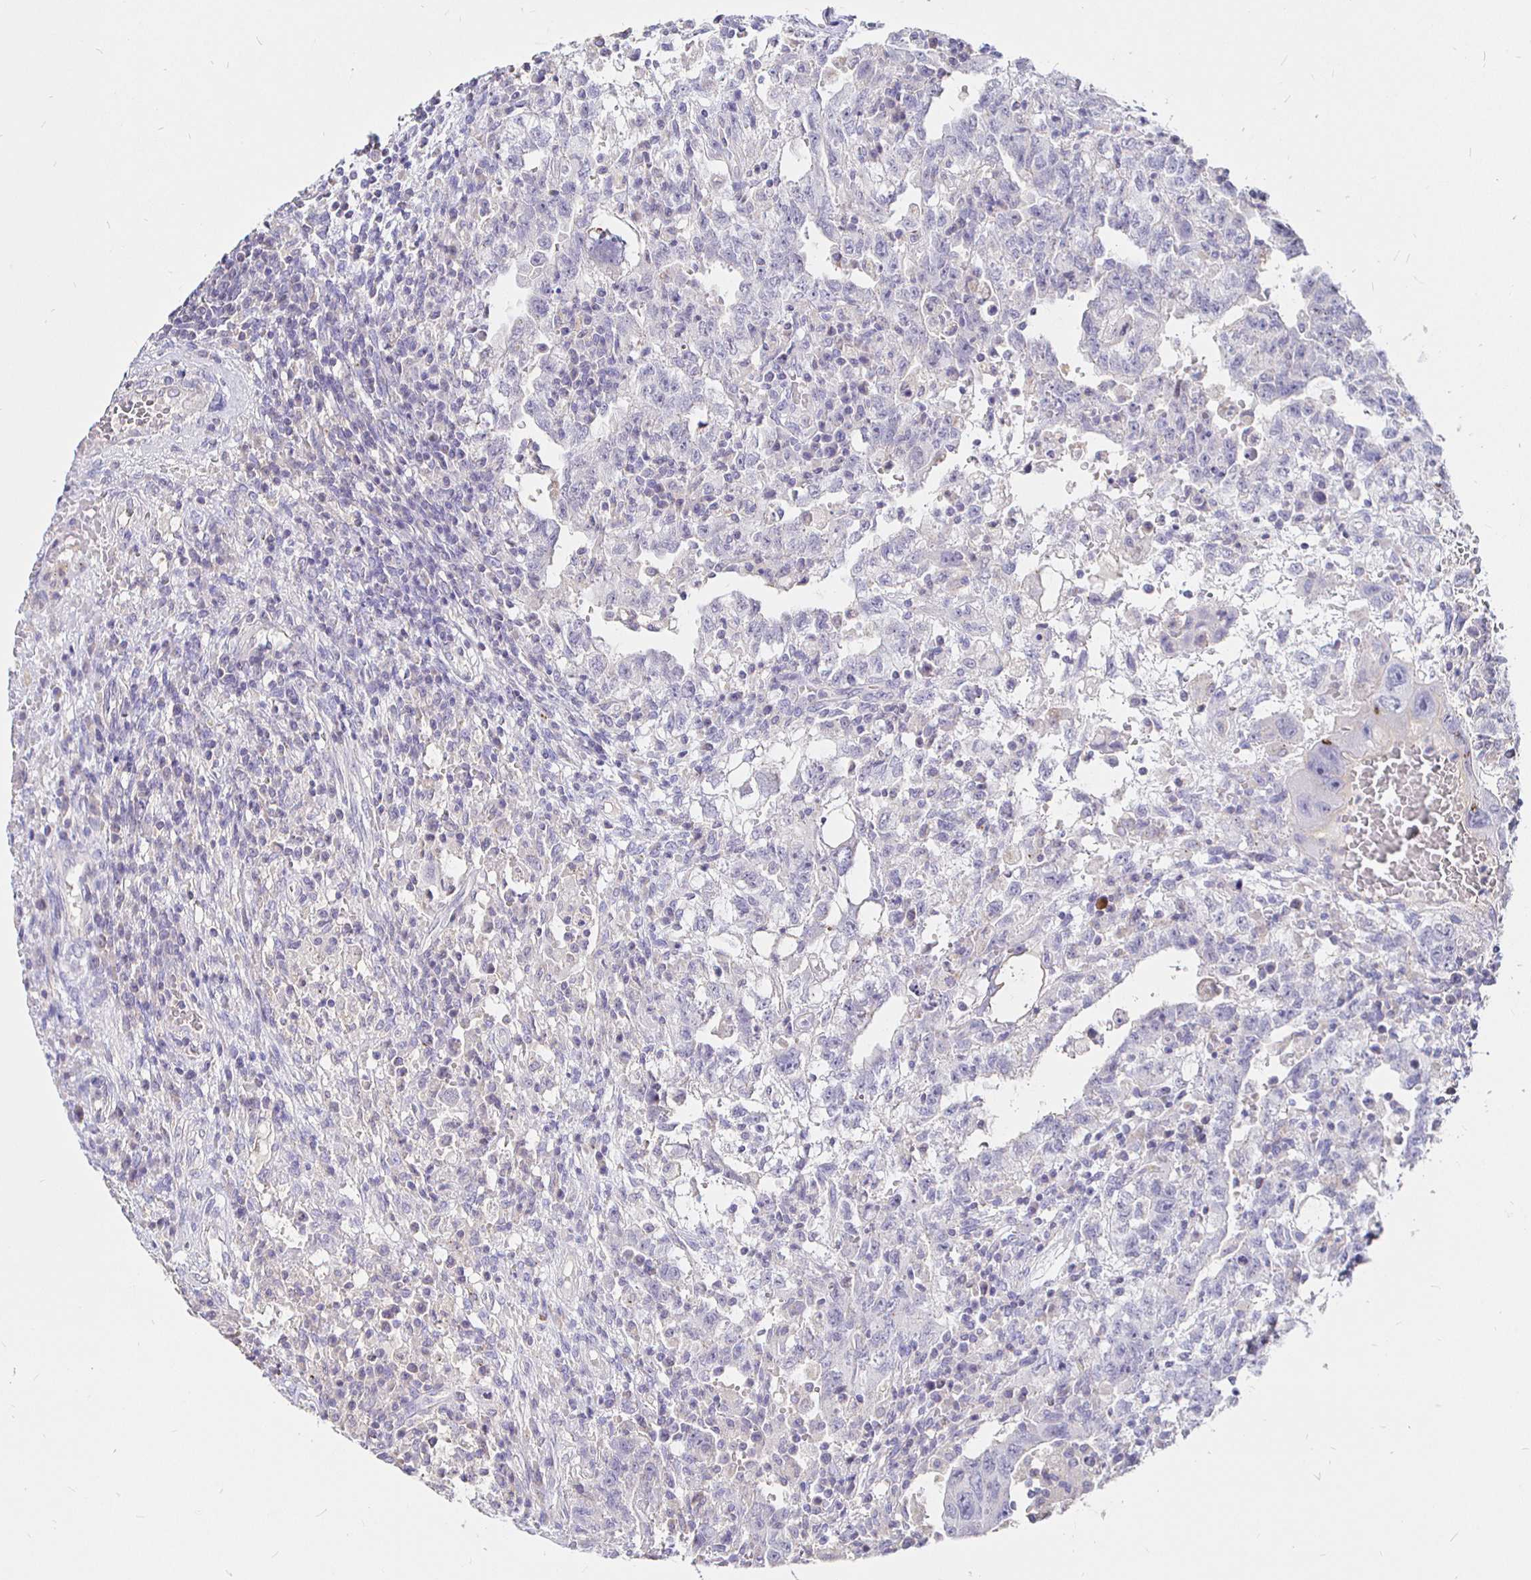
{"staining": {"intensity": "negative", "quantity": "none", "location": "none"}, "tissue": "testis cancer", "cell_type": "Tumor cells", "image_type": "cancer", "snomed": [{"axis": "morphology", "description": "Carcinoma, Embryonal, NOS"}, {"axis": "topography", "description": "Testis"}], "caption": "Micrograph shows no protein staining in tumor cells of embryonal carcinoma (testis) tissue. (Brightfield microscopy of DAB (3,3'-diaminobenzidine) immunohistochemistry (IHC) at high magnification).", "gene": "NECAB1", "patient": {"sex": "male", "age": 26}}